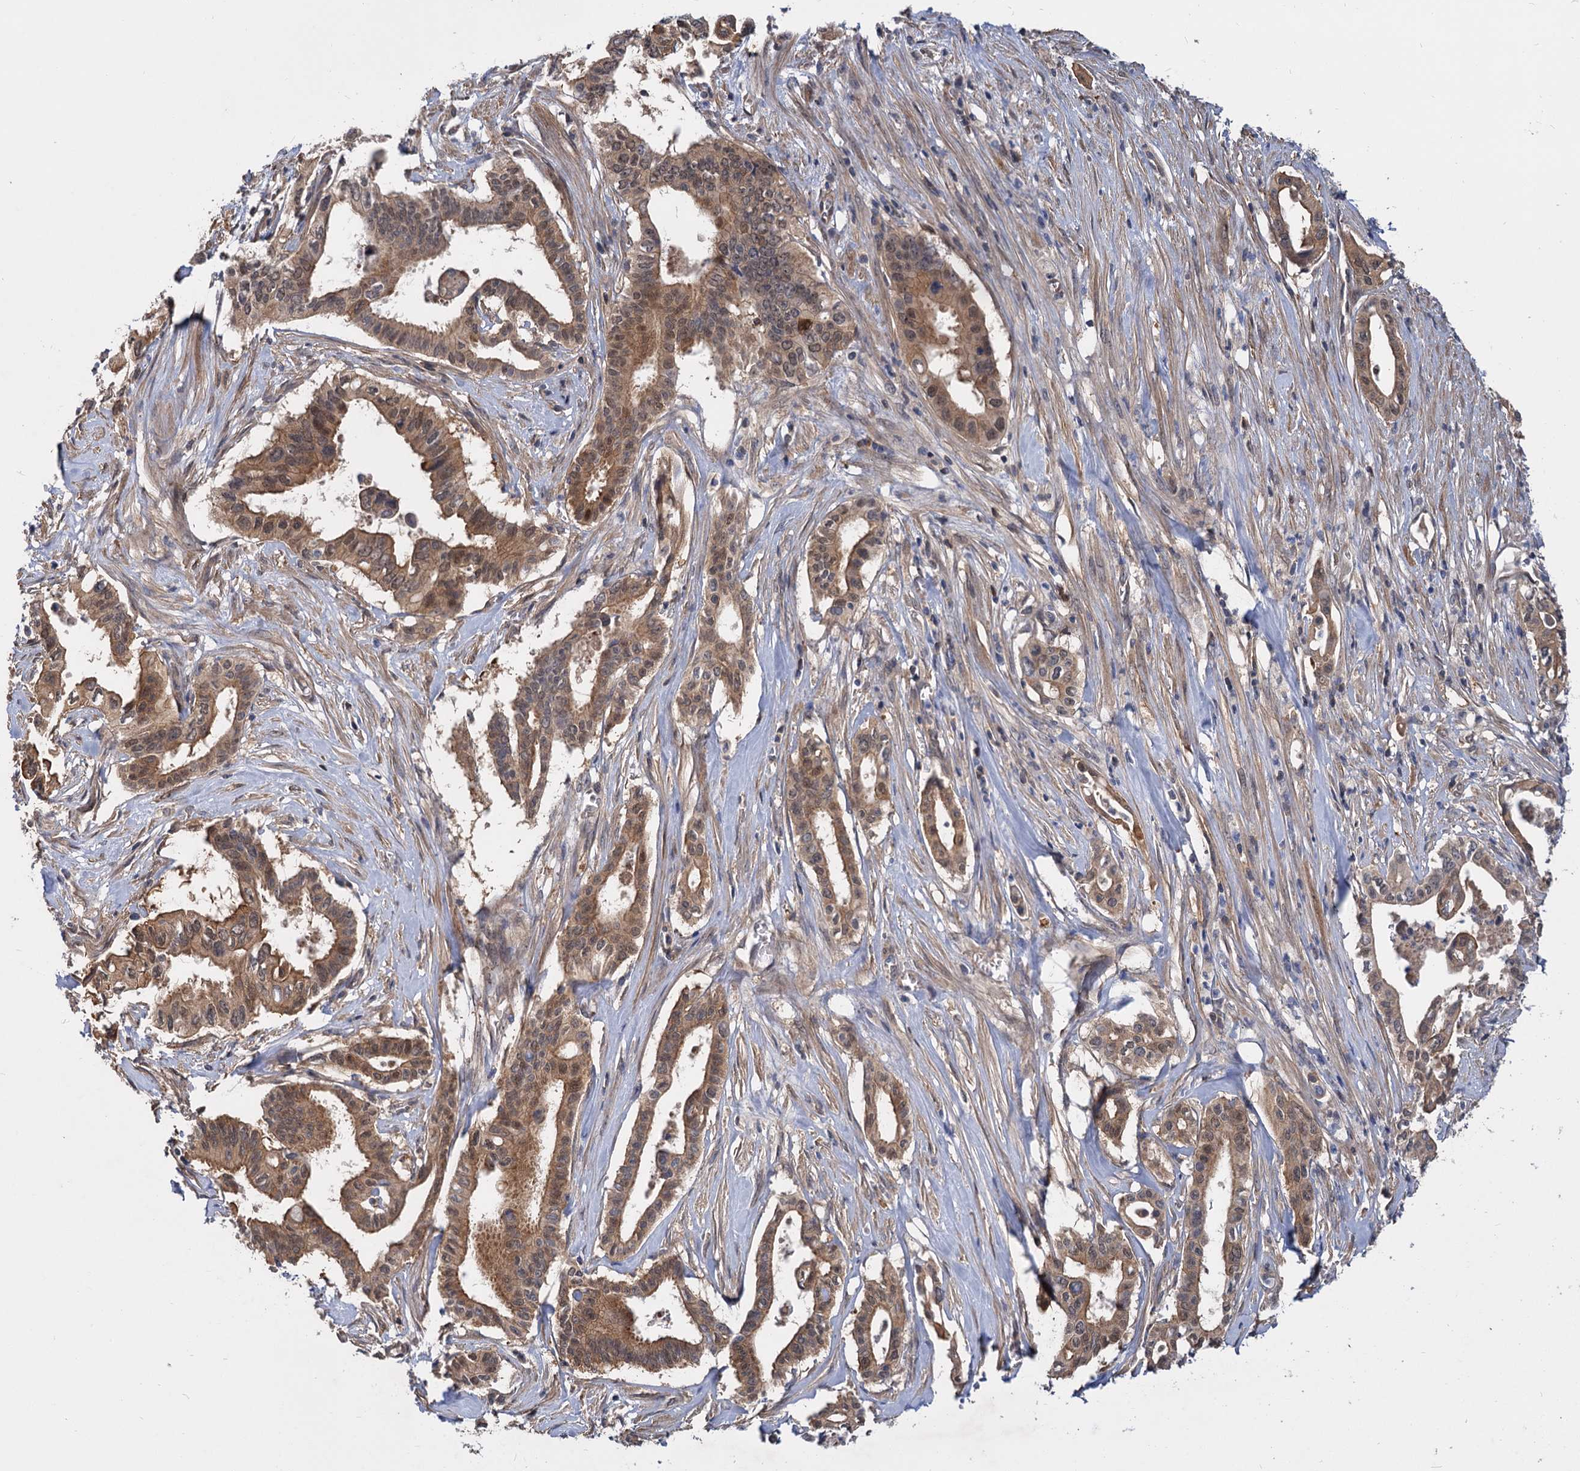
{"staining": {"intensity": "moderate", "quantity": ">75%", "location": "cytoplasmic/membranous,nuclear"}, "tissue": "pancreatic cancer", "cell_type": "Tumor cells", "image_type": "cancer", "snomed": [{"axis": "morphology", "description": "Adenocarcinoma, NOS"}, {"axis": "topography", "description": "Pancreas"}], "caption": "Pancreatic cancer (adenocarcinoma) stained for a protein (brown) displays moderate cytoplasmic/membranous and nuclear positive positivity in about >75% of tumor cells.", "gene": "SNX15", "patient": {"sex": "female", "age": 77}}